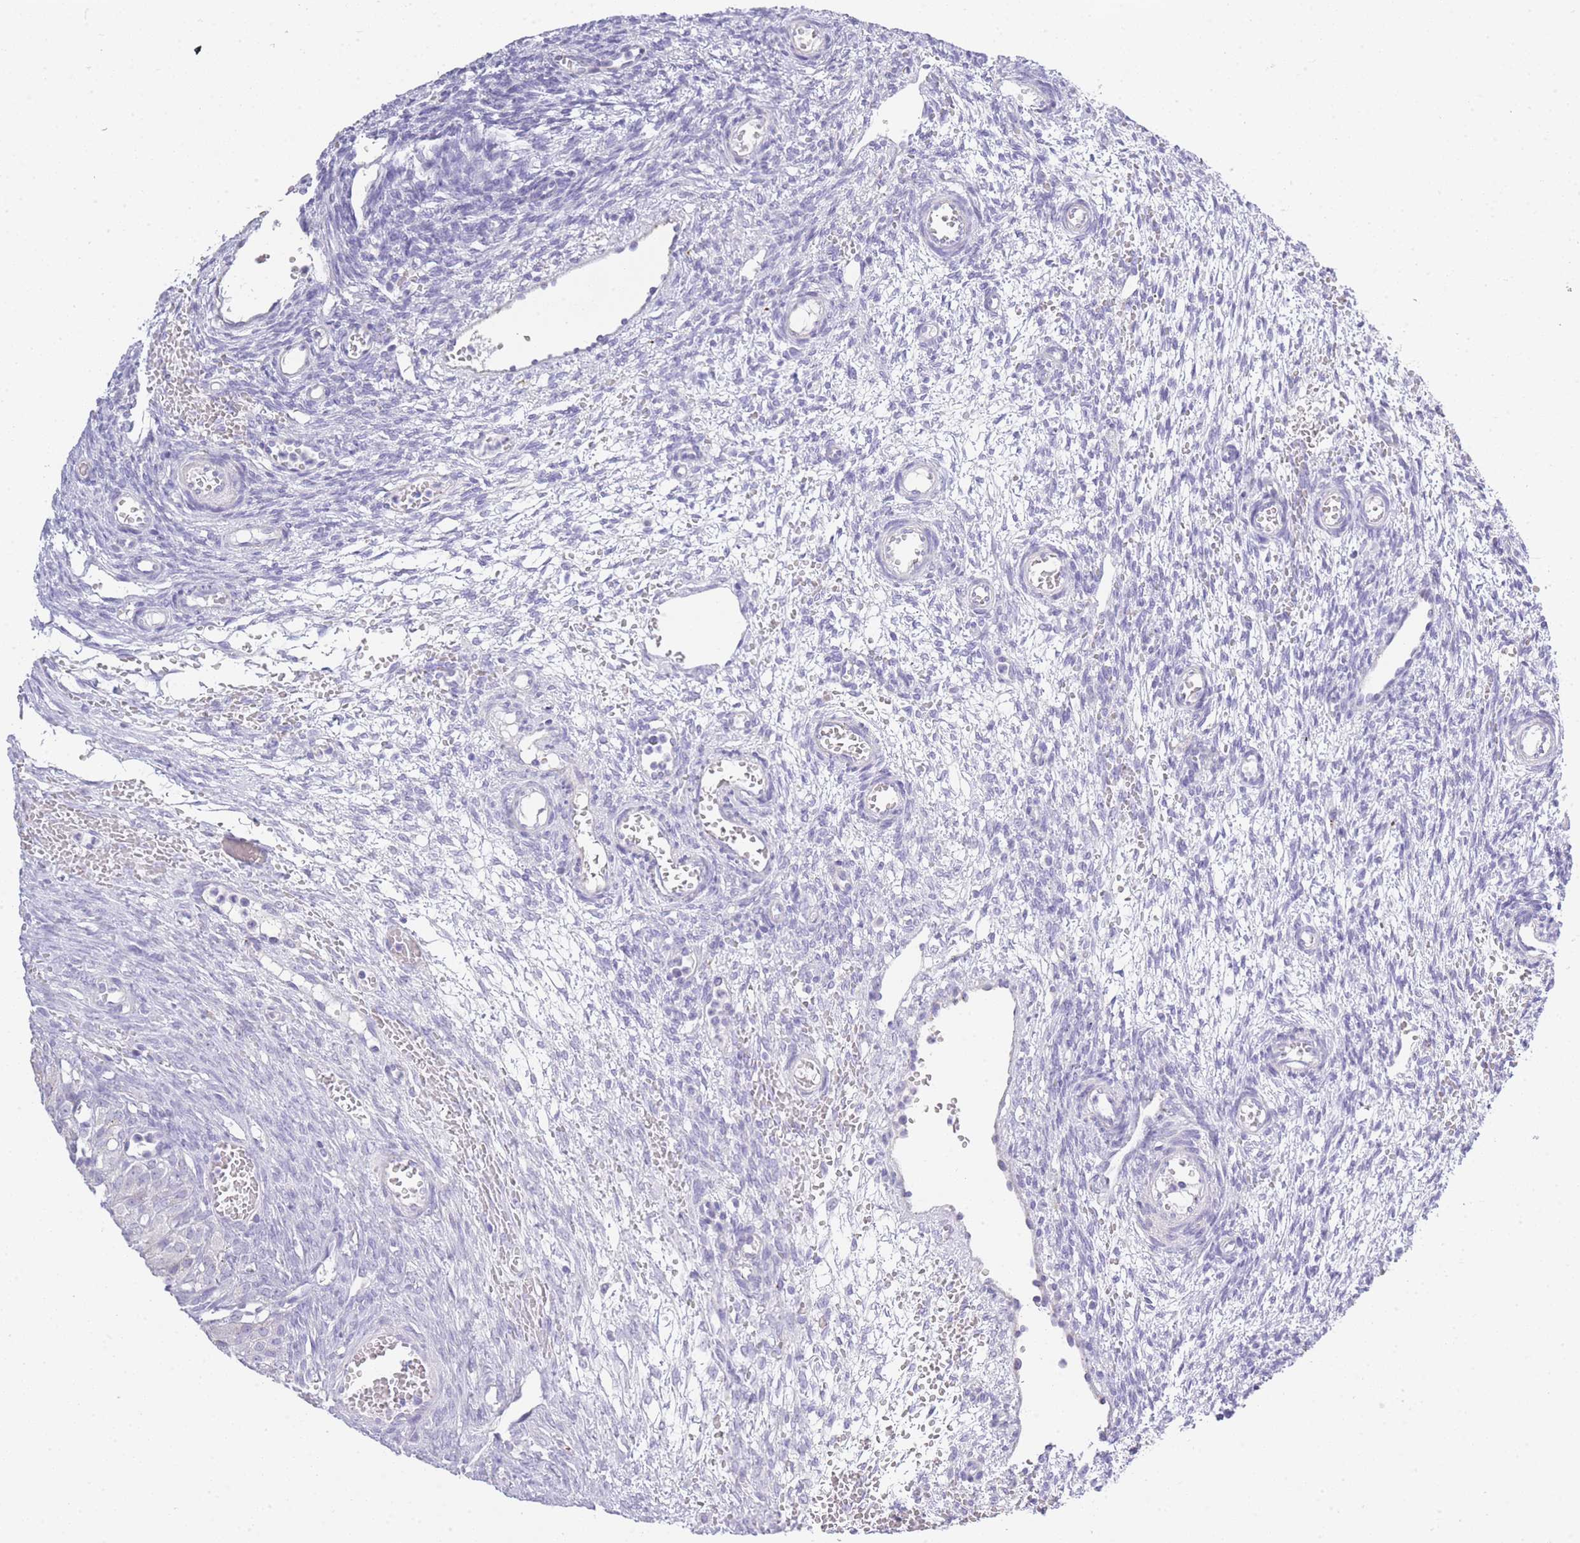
{"staining": {"intensity": "moderate", "quantity": "25%-75%", "location": "cytoplasmic/membranous"}, "tissue": "ovary", "cell_type": "Follicle cells", "image_type": "normal", "snomed": [{"axis": "morphology", "description": "Normal tissue, NOS"}, {"axis": "topography", "description": "Ovary"}], "caption": "Immunohistochemistry (IHC) of benign ovary displays medium levels of moderate cytoplasmic/membranous staining in about 25%-75% of follicle cells. The staining was performed using DAB to visualize the protein expression in brown, while the nuclei were stained in blue with hematoxylin (Magnification: 20x).", "gene": "RHO", "patient": {"sex": "female", "age": 39}}